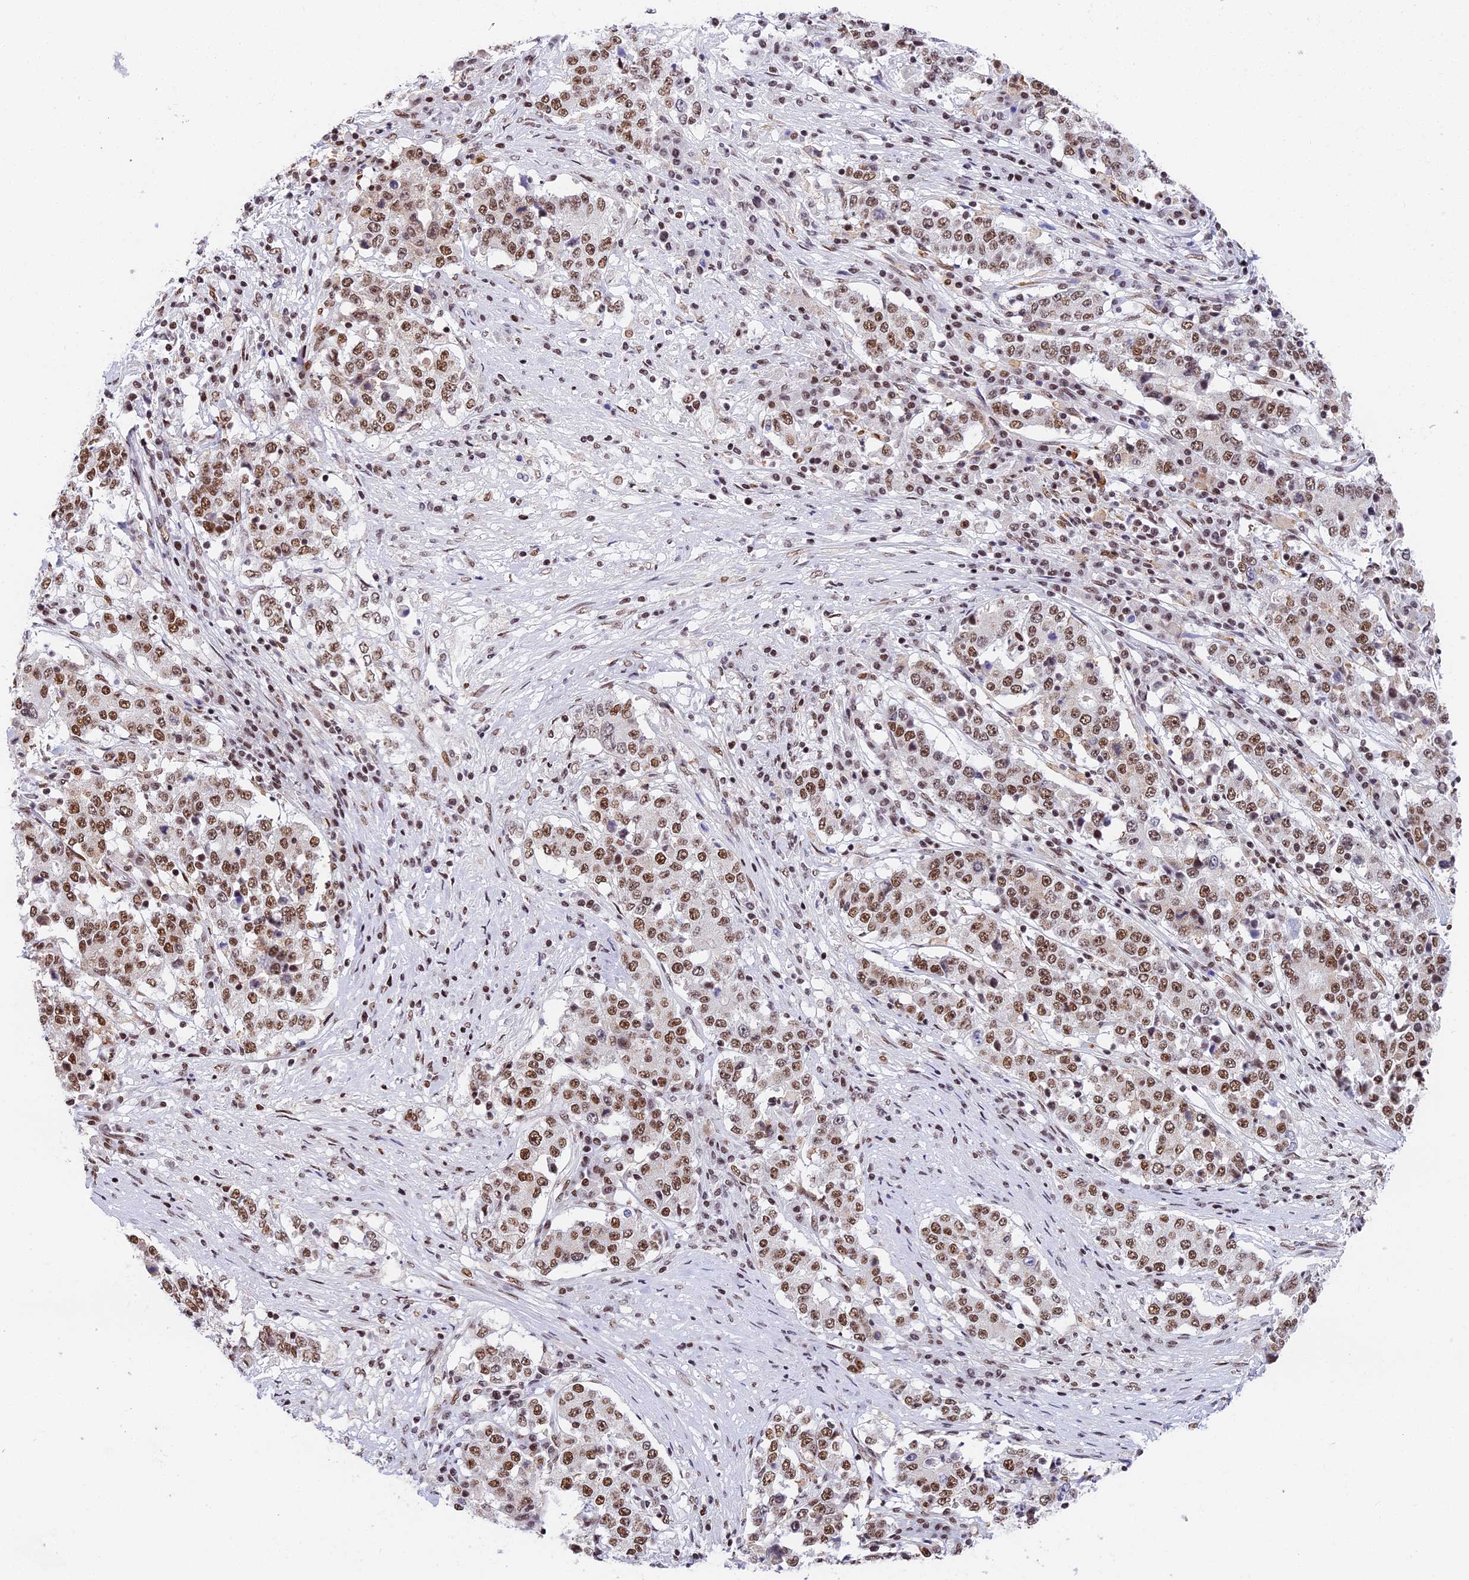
{"staining": {"intensity": "moderate", "quantity": ">75%", "location": "nuclear"}, "tissue": "stomach cancer", "cell_type": "Tumor cells", "image_type": "cancer", "snomed": [{"axis": "morphology", "description": "Adenocarcinoma, NOS"}, {"axis": "topography", "description": "Stomach"}], "caption": "Immunohistochemical staining of human adenocarcinoma (stomach) displays medium levels of moderate nuclear expression in about >75% of tumor cells.", "gene": "SBNO1", "patient": {"sex": "male", "age": 59}}